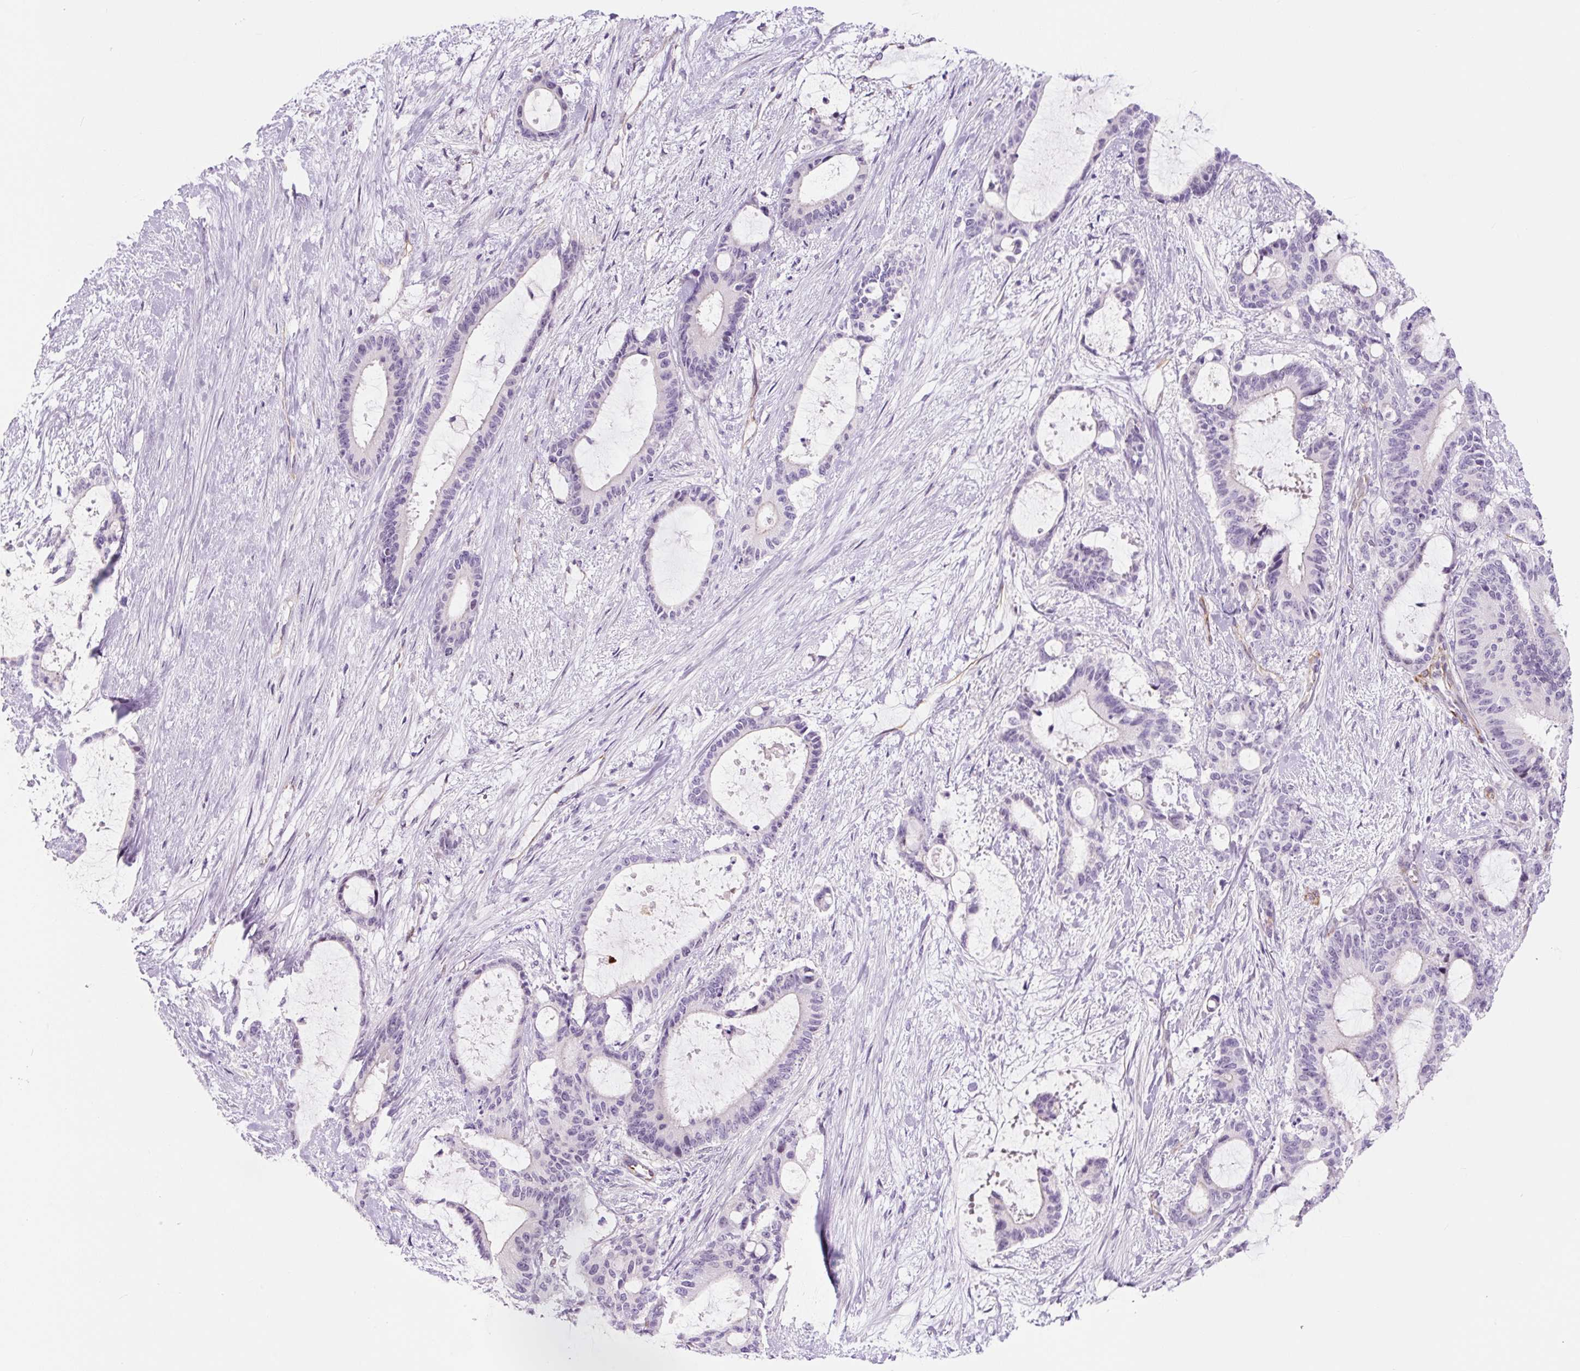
{"staining": {"intensity": "negative", "quantity": "none", "location": "none"}, "tissue": "liver cancer", "cell_type": "Tumor cells", "image_type": "cancer", "snomed": [{"axis": "morphology", "description": "Normal tissue, NOS"}, {"axis": "morphology", "description": "Cholangiocarcinoma"}, {"axis": "topography", "description": "Liver"}, {"axis": "topography", "description": "Peripheral nerve tissue"}], "caption": "An image of cholangiocarcinoma (liver) stained for a protein displays no brown staining in tumor cells. Nuclei are stained in blue.", "gene": "CCL25", "patient": {"sex": "female", "age": 73}}